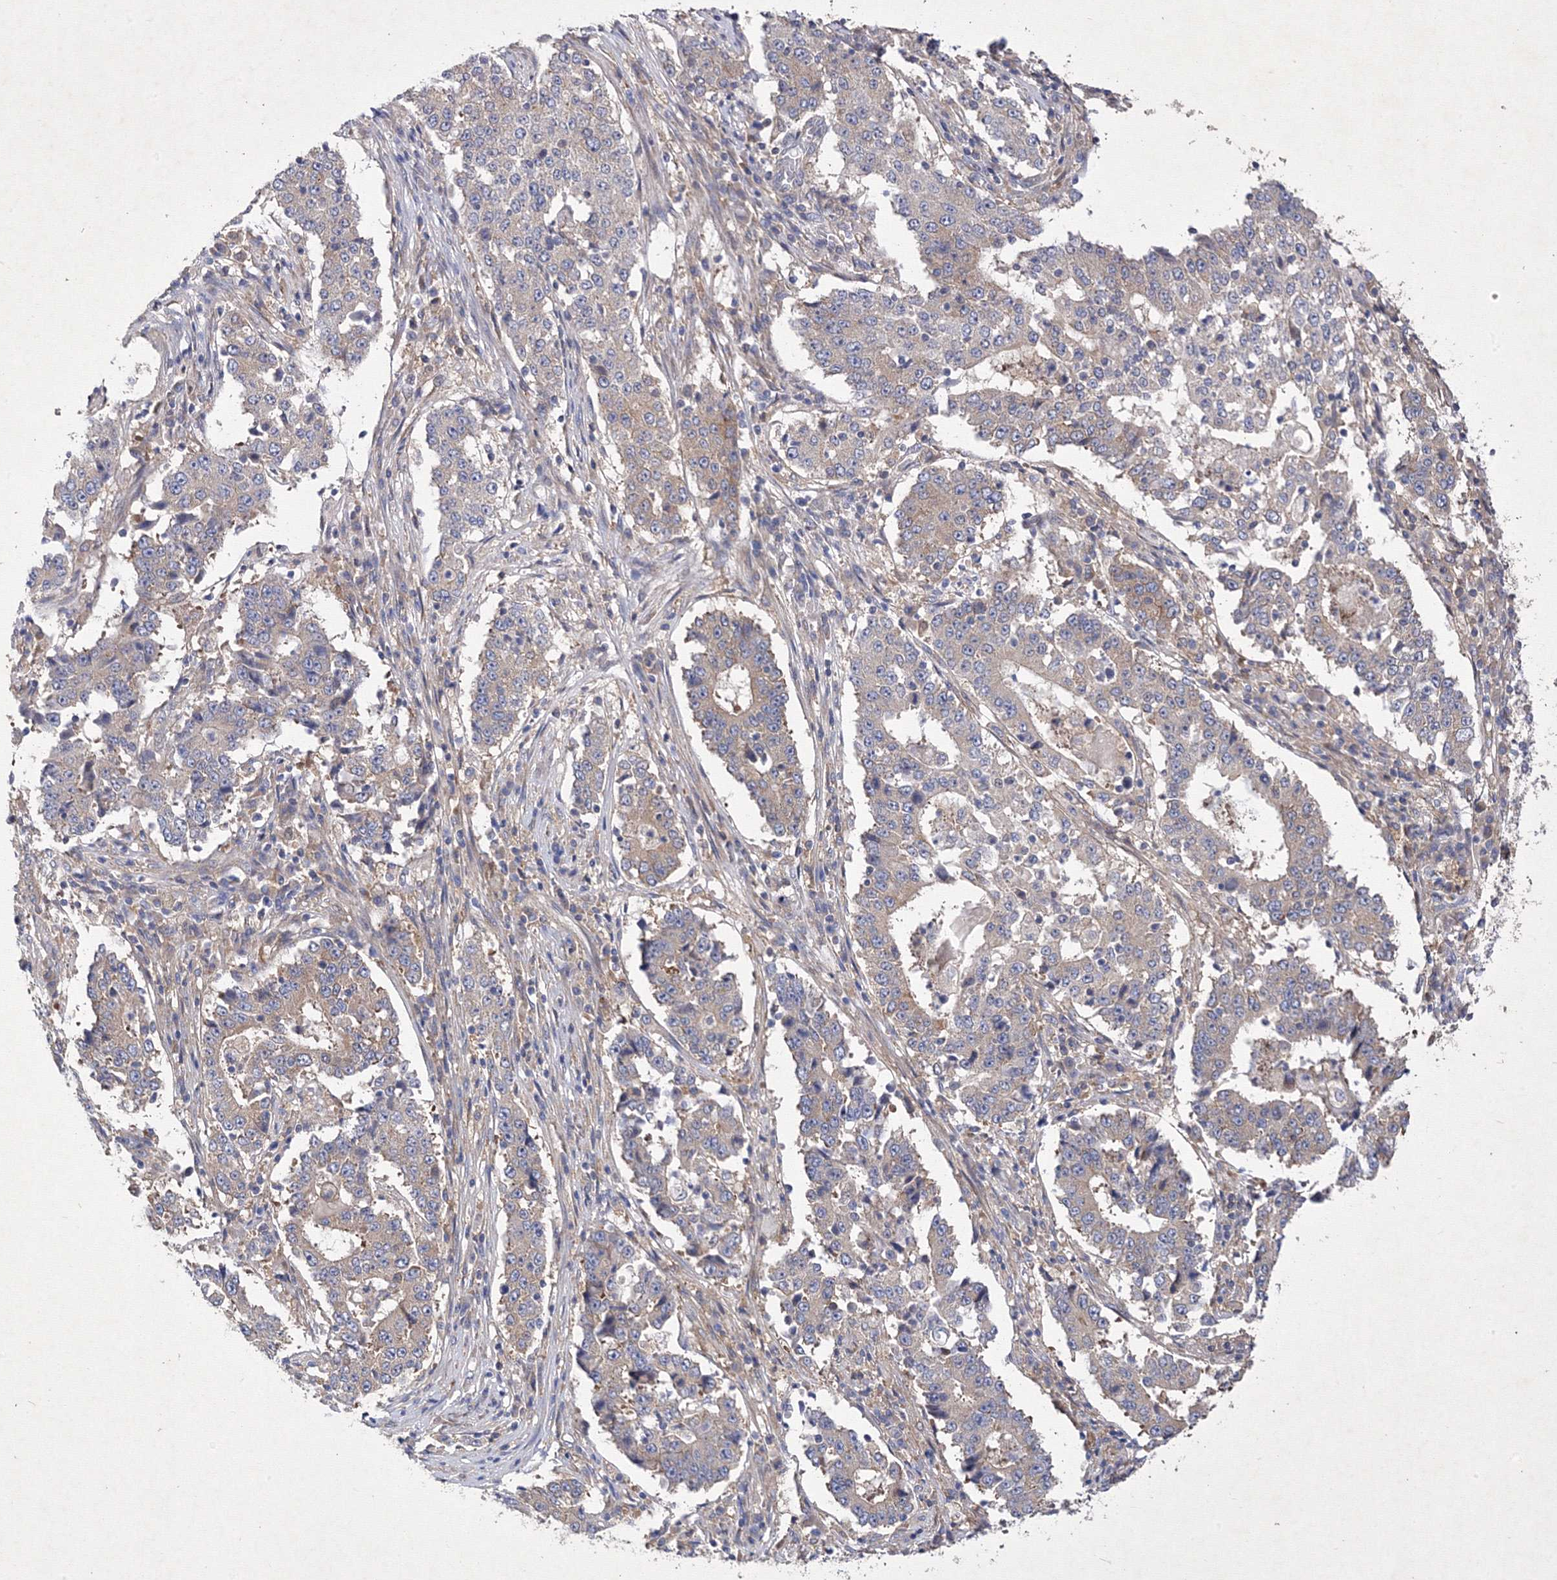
{"staining": {"intensity": "weak", "quantity": "25%-75%", "location": "cytoplasmic/membranous"}, "tissue": "stomach cancer", "cell_type": "Tumor cells", "image_type": "cancer", "snomed": [{"axis": "morphology", "description": "Adenocarcinoma, NOS"}, {"axis": "topography", "description": "Stomach"}], "caption": "There is low levels of weak cytoplasmic/membranous staining in tumor cells of adenocarcinoma (stomach), as demonstrated by immunohistochemical staining (brown color).", "gene": "SNX18", "patient": {"sex": "male", "age": 59}}